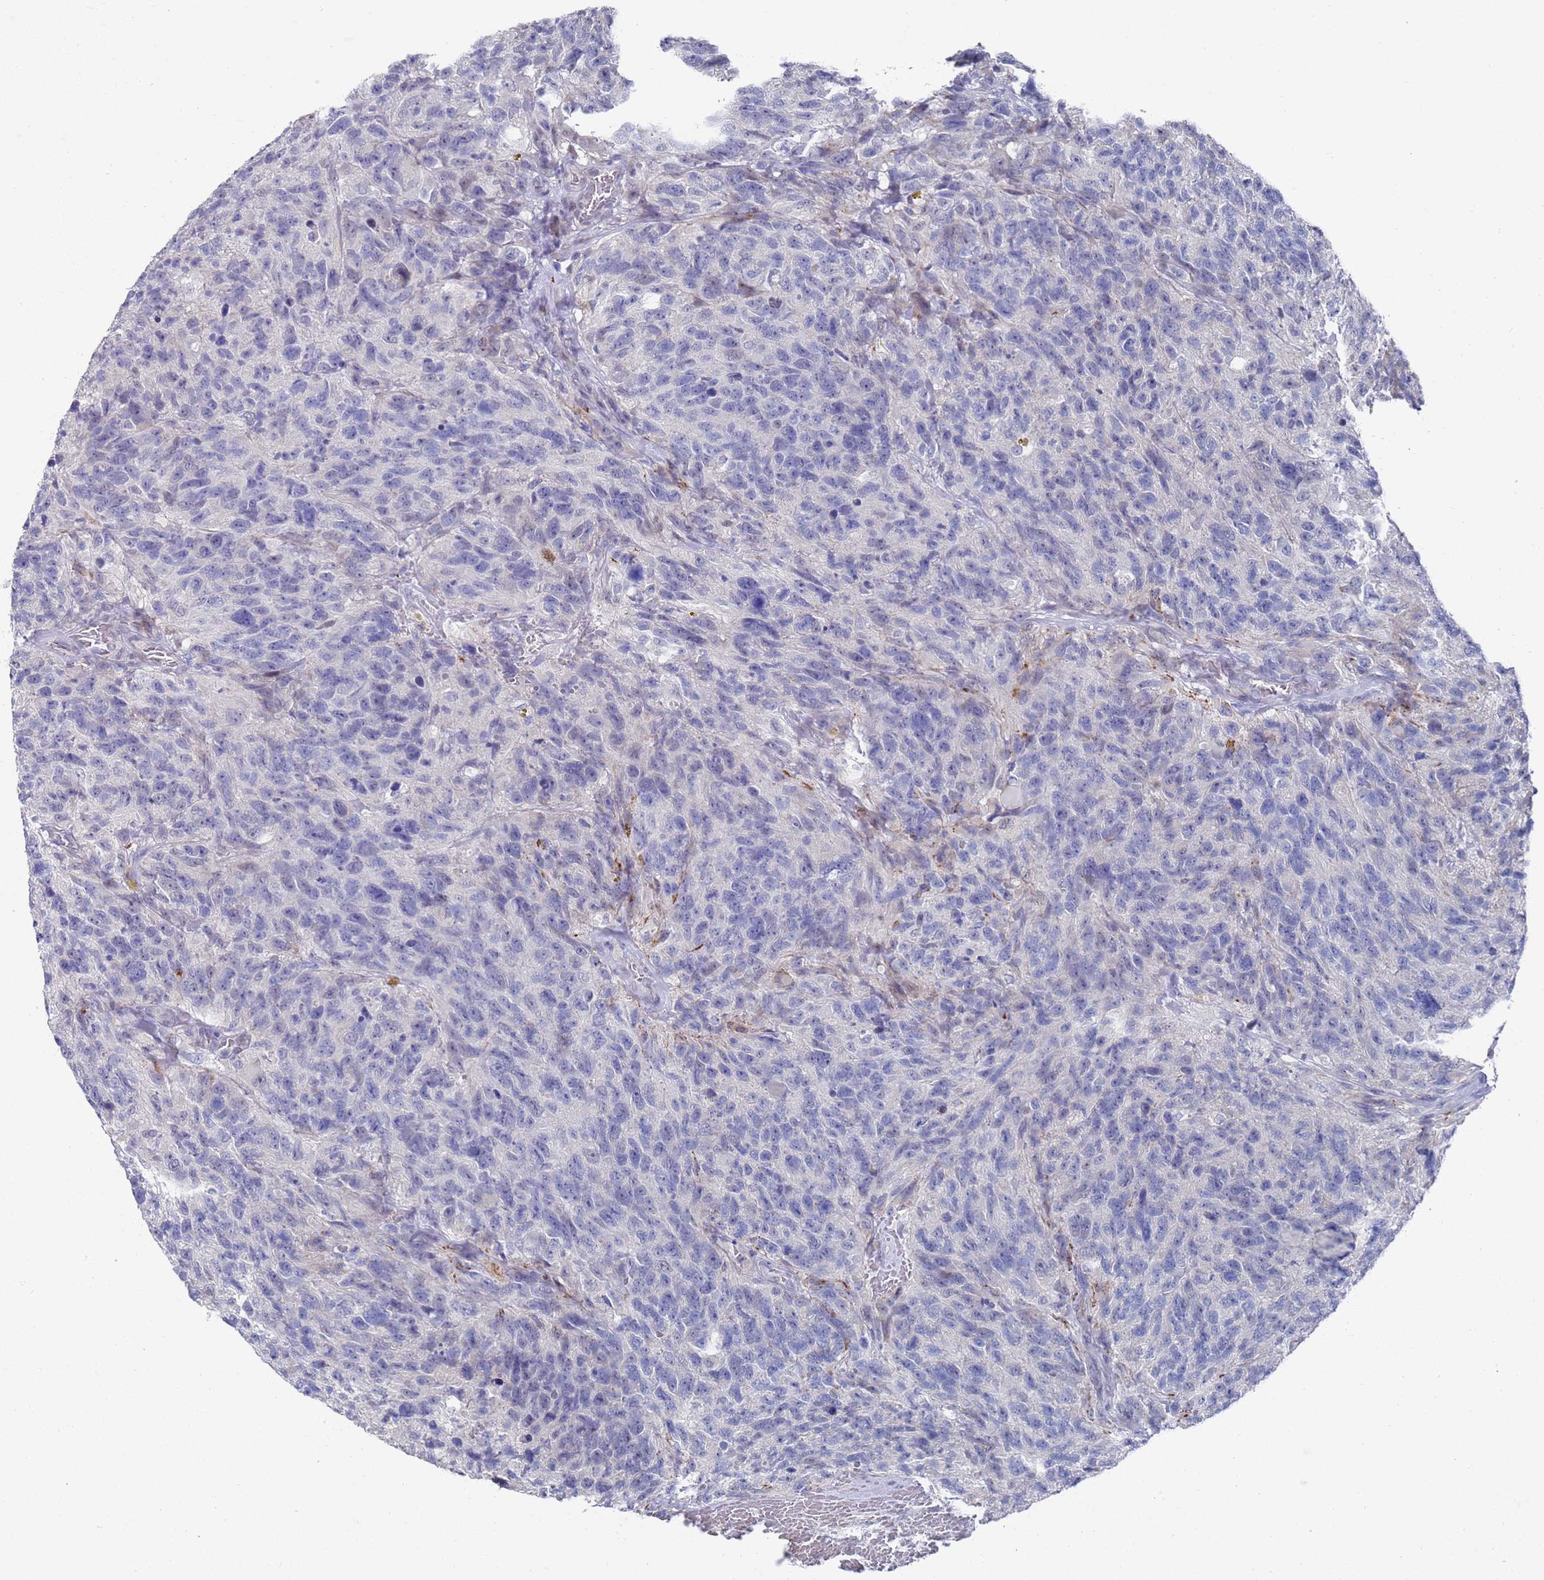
{"staining": {"intensity": "negative", "quantity": "none", "location": "none"}, "tissue": "glioma", "cell_type": "Tumor cells", "image_type": "cancer", "snomed": [{"axis": "morphology", "description": "Glioma, malignant, High grade"}, {"axis": "topography", "description": "Brain"}], "caption": "Immunohistochemistry histopathology image of neoplastic tissue: malignant glioma (high-grade) stained with DAB reveals no significant protein positivity in tumor cells. (DAB (3,3'-diaminobenzidine) immunohistochemistry with hematoxylin counter stain).", "gene": "COPS6", "patient": {"sex": "male", "age": 69}}